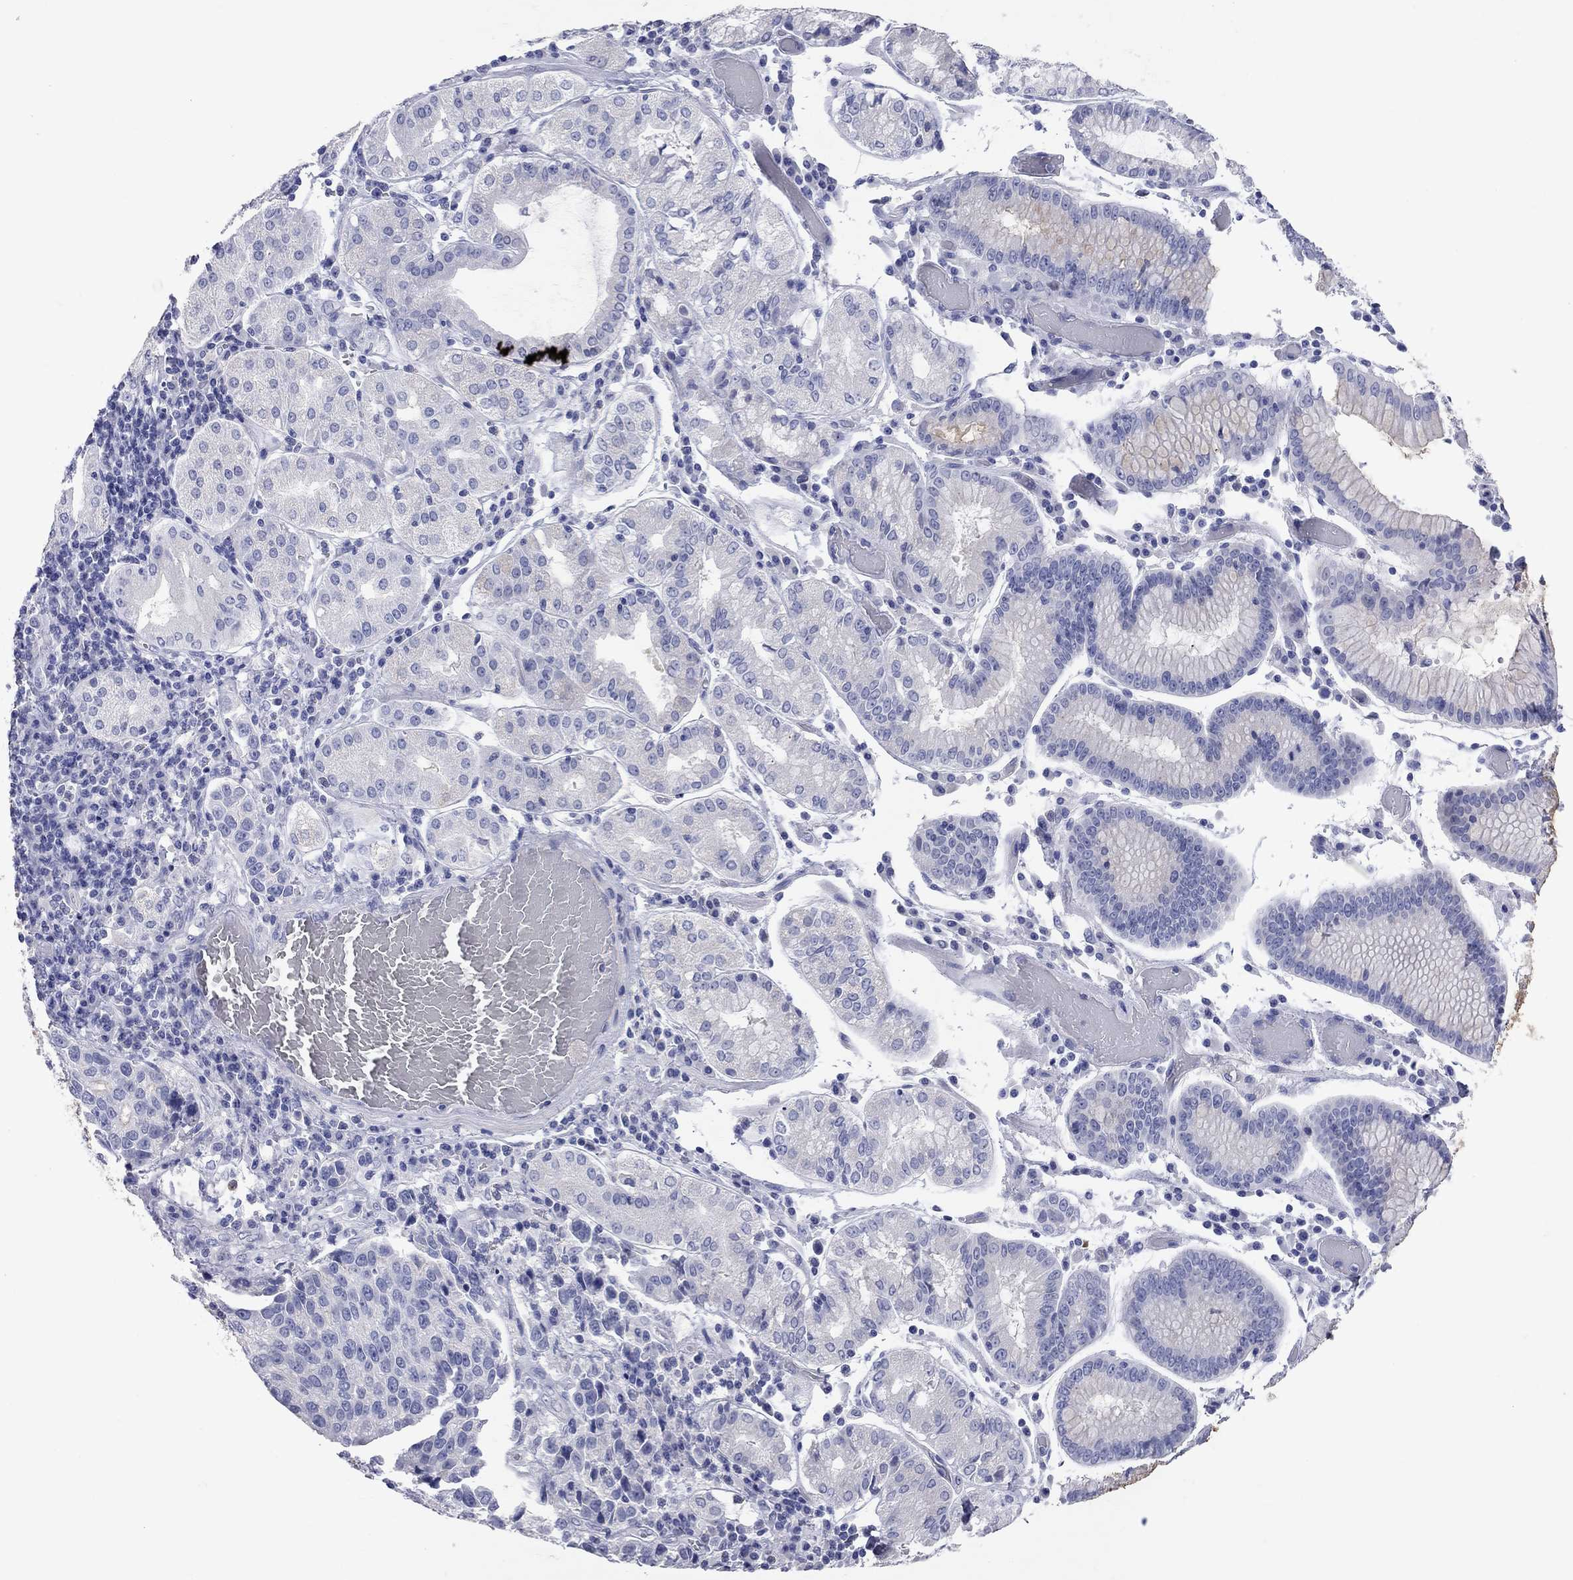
{"staining": {"intensity": "negative", "quantity": "none", "location": "none"}, "tissue": "stomach cancer", "cell_type": "Tumor cells", "image_type": "cancer", "snomed": [{"axis": "morphology", "description": "Adenocarcinoma, NOS"}, {"axis": "topography", "description": "Stomach"}], "caption": "An image of human stomach cancer is negative for staining in tumor cells.", "gene": "AOX1", "patient": {"sex": "male", "age": 93}}